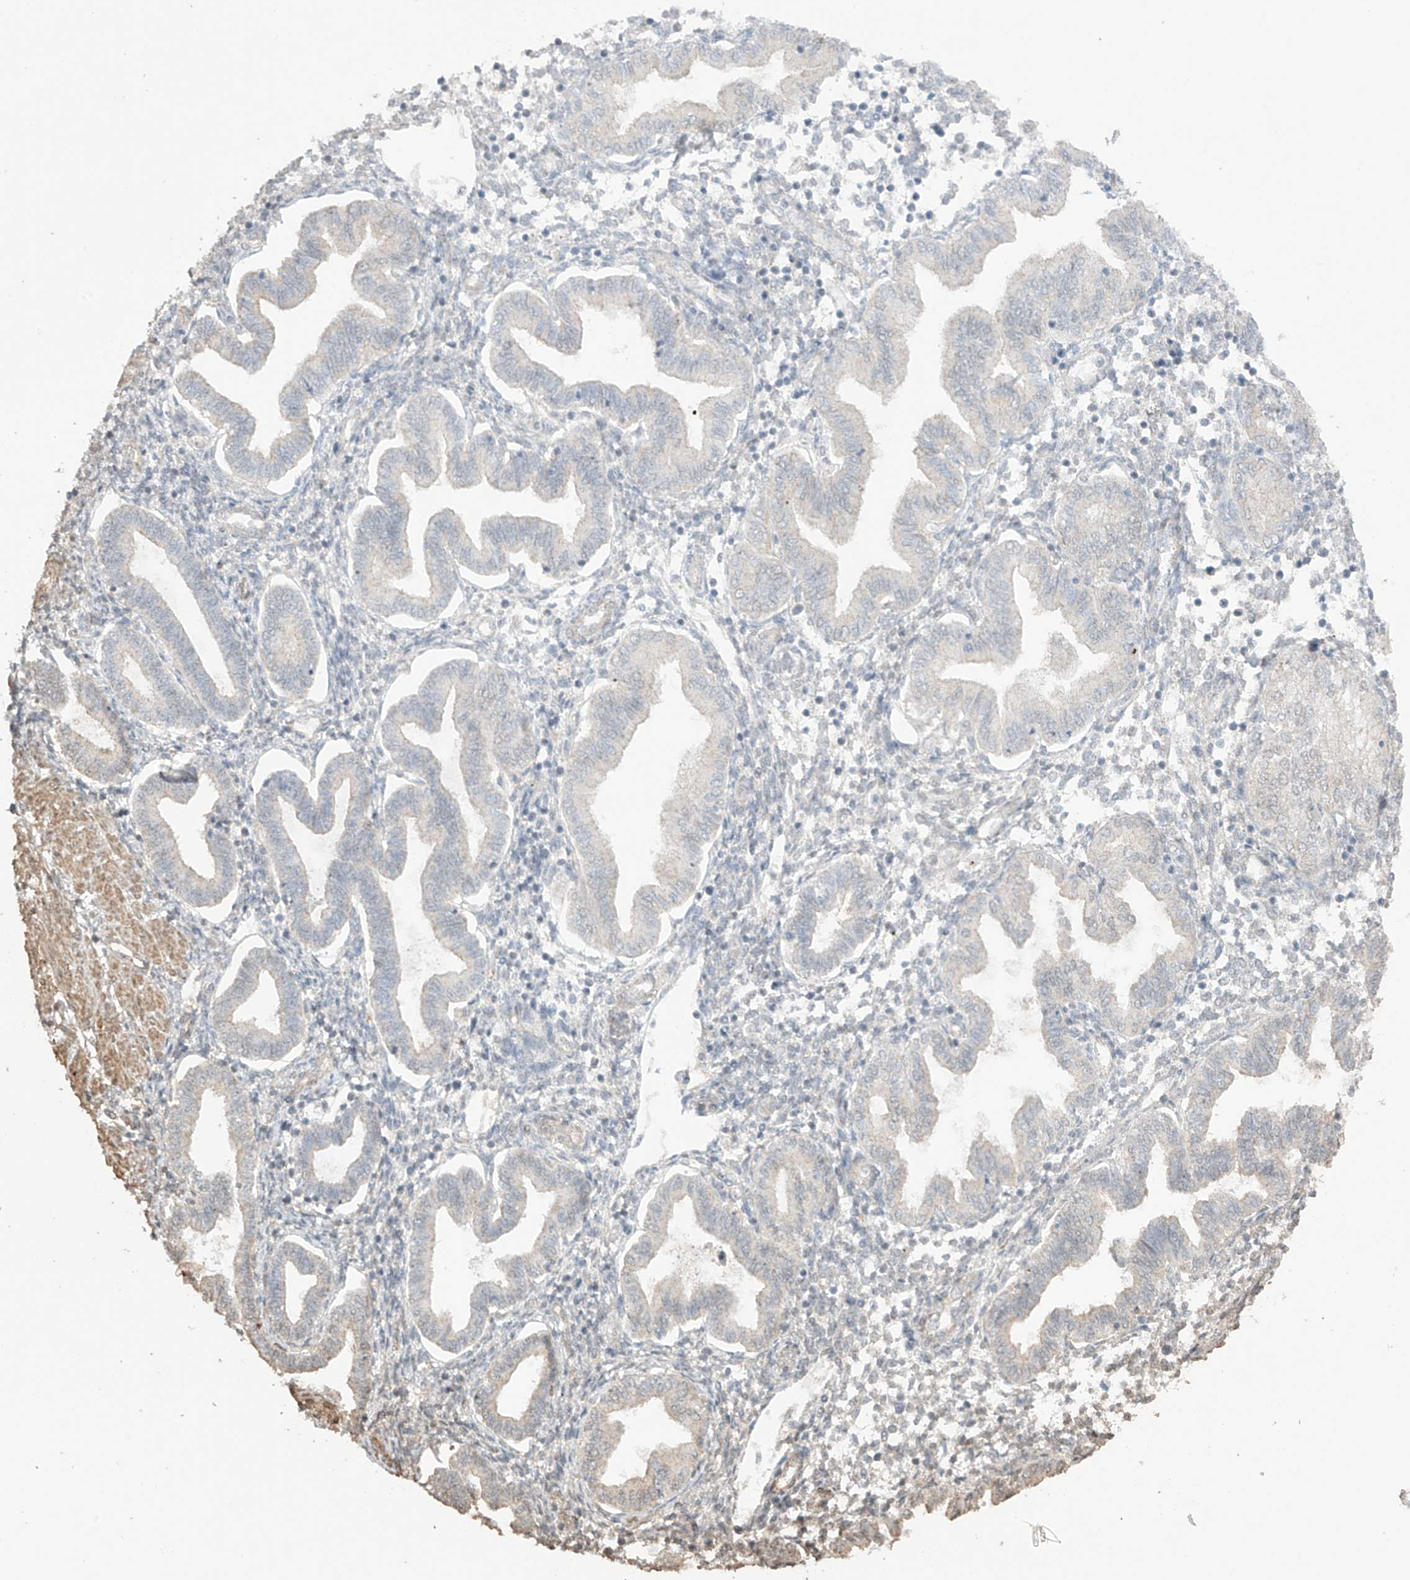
{"staining": {"intensity": "negative", "quantity": "none", "location": "none"}, "tissue": "endometrium", "cell_type": "Cells in endometrial stroma", "image_type": "normal", "snomed": [{"axis": "morphology", "description": "Normal tissue, NOS"}, {"axis": "topography", "description": "Endometrium"}], "caption": "DAB immunohistochemical staining of normal endometrium exhibits no significant expression in cells in endometrial stroma. The staining was performed using DAB (3,3'-diaminobenzidine) to visualize the protein expression in brown, while the nuclei were stained in blue with hematoxylin (Magnification: 20x).", "gene": "TTLL5", "patient": {"sex": "female", "age": 53}}